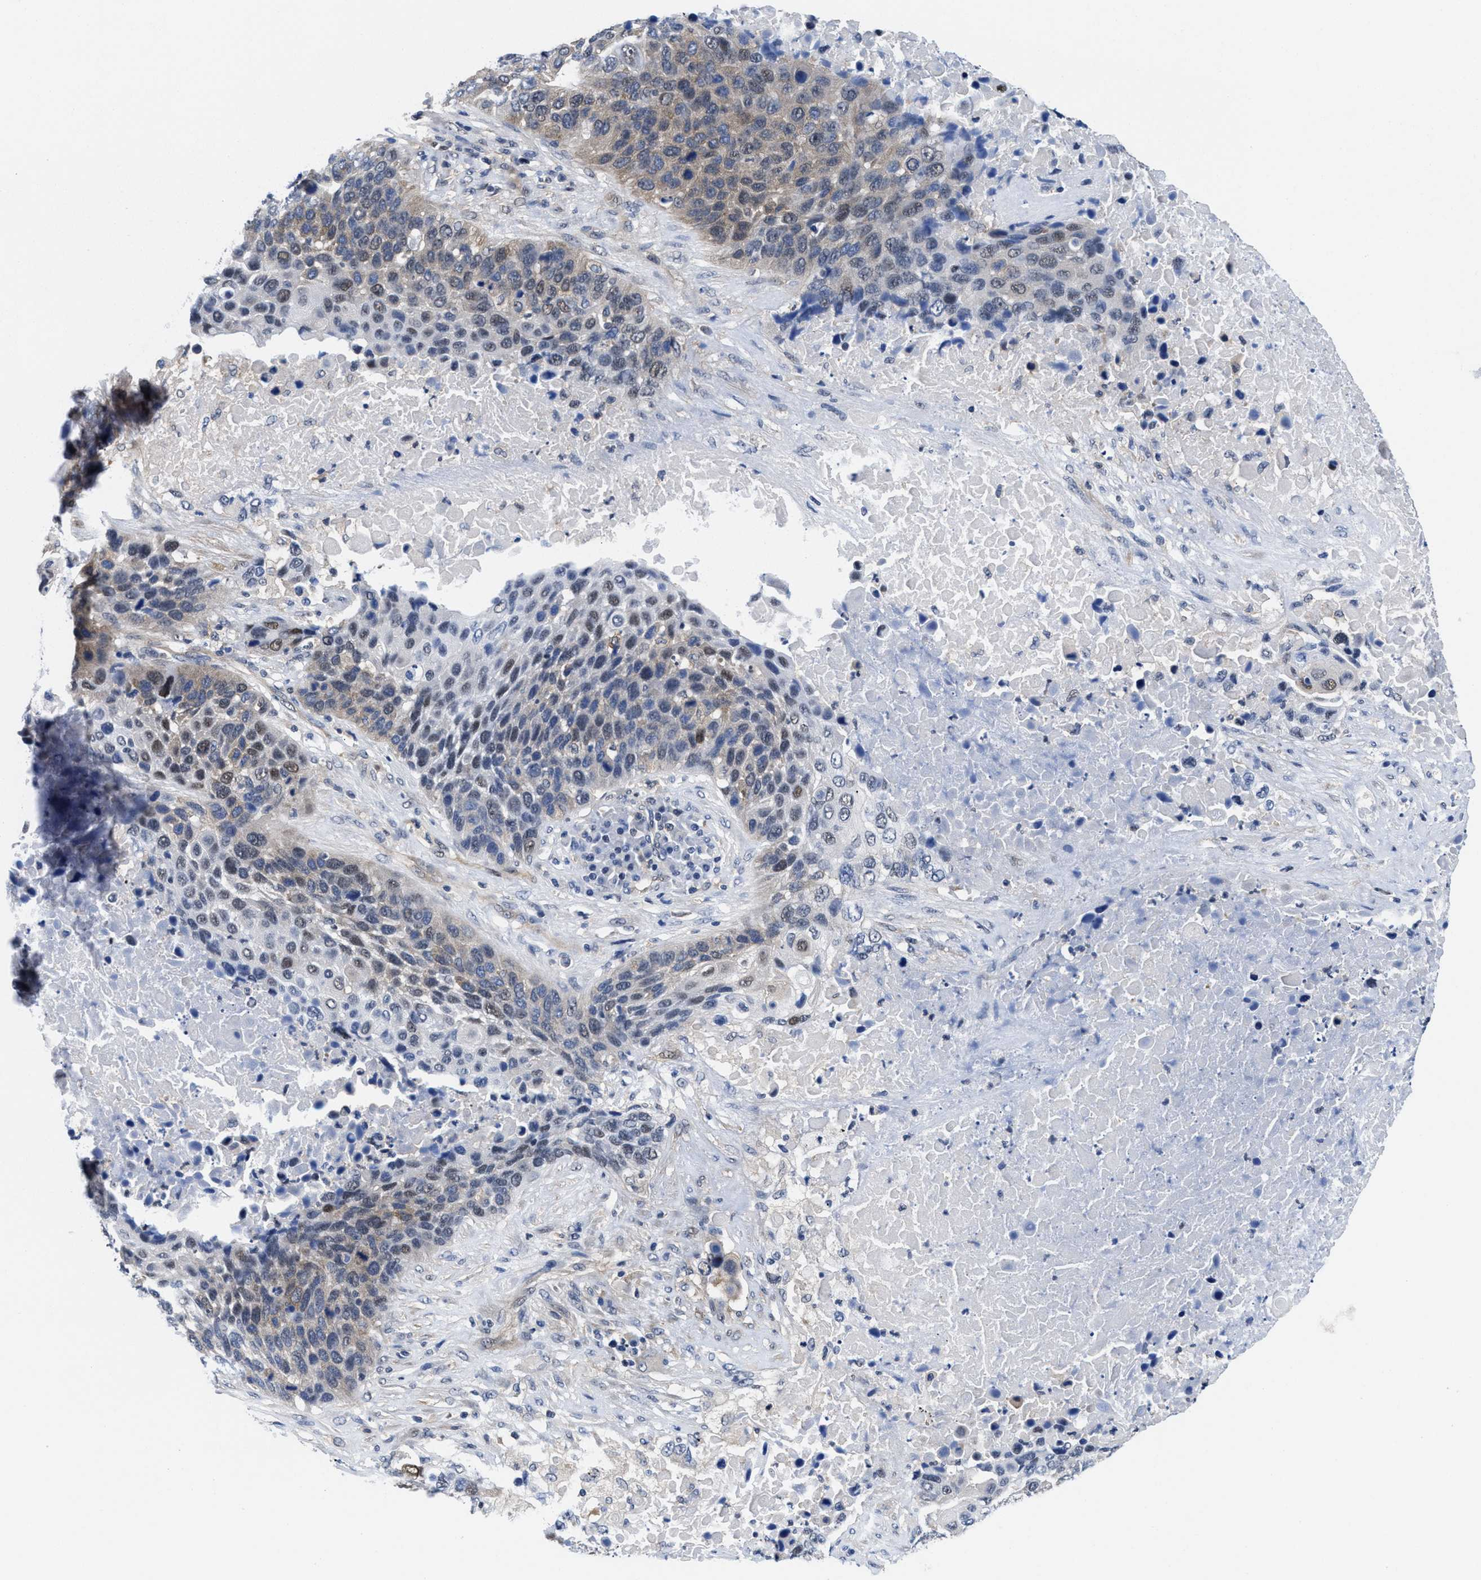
{"staining": {"intensity": "moderate", "quantity": "<25%", "location": "cytoplasmic/membranous,nuclear"}, "tissue": "lung cancer", "cell_type": "Tumor cells", "image_type": "cancer", "snomed": [{"axis": "morphology", "description": "Squamous cell carcinoma, NOS"}, {"axis": "topography", "description": "Lung"}], "caption": "Immunohistochemical staining of human lung cancer (squamous cell carcinoma) displays low levels of moderate cytoplasmic/membranous and nuclear staining in approximately <25% of tumor cells.", "gene": "ACLY", "patient": {"sex": "male", "age": 66}}